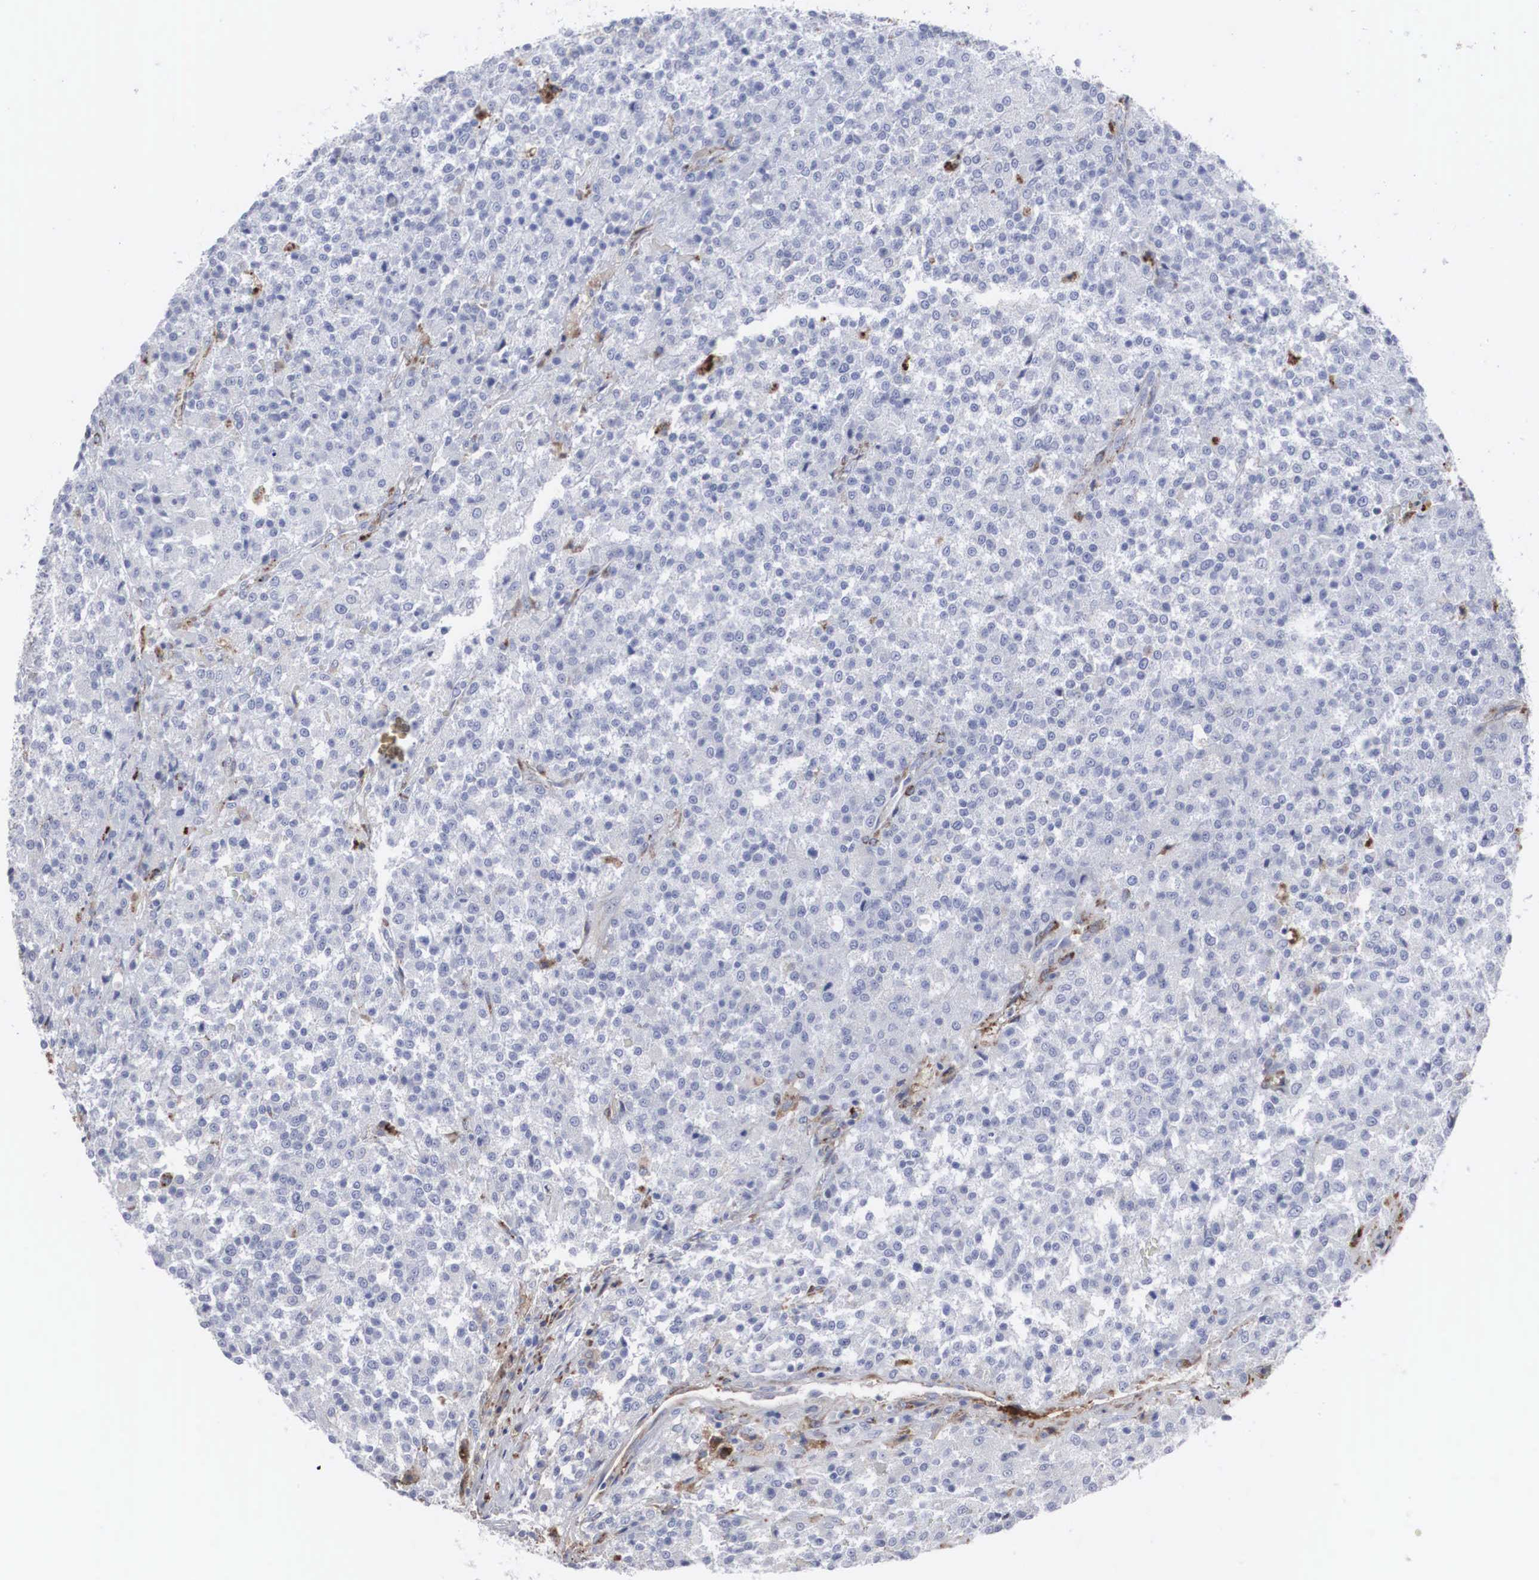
{"staining": {"intensity": "moderate", "quantity": "<25%", "location": "cytoplasmic/membranous"}, "tissue": "testis cancer", "cell_type": "Tumor cells", "image_type": "cancer", "snomed": [{"axis": "morphology", "description": "Seminoma, NOS"}, {"axis": "topography", "description": "Testis"}], "caption": "This image displays testis cancer stained with IHC to label a protein in brown. The cytoplasmic/membranous of tumor cells show moderate positivity for the protein. Nuclei are counter-stained blue.", "gene": "LGALS3BP", "patient": {"sex": "male", "age": 59}}